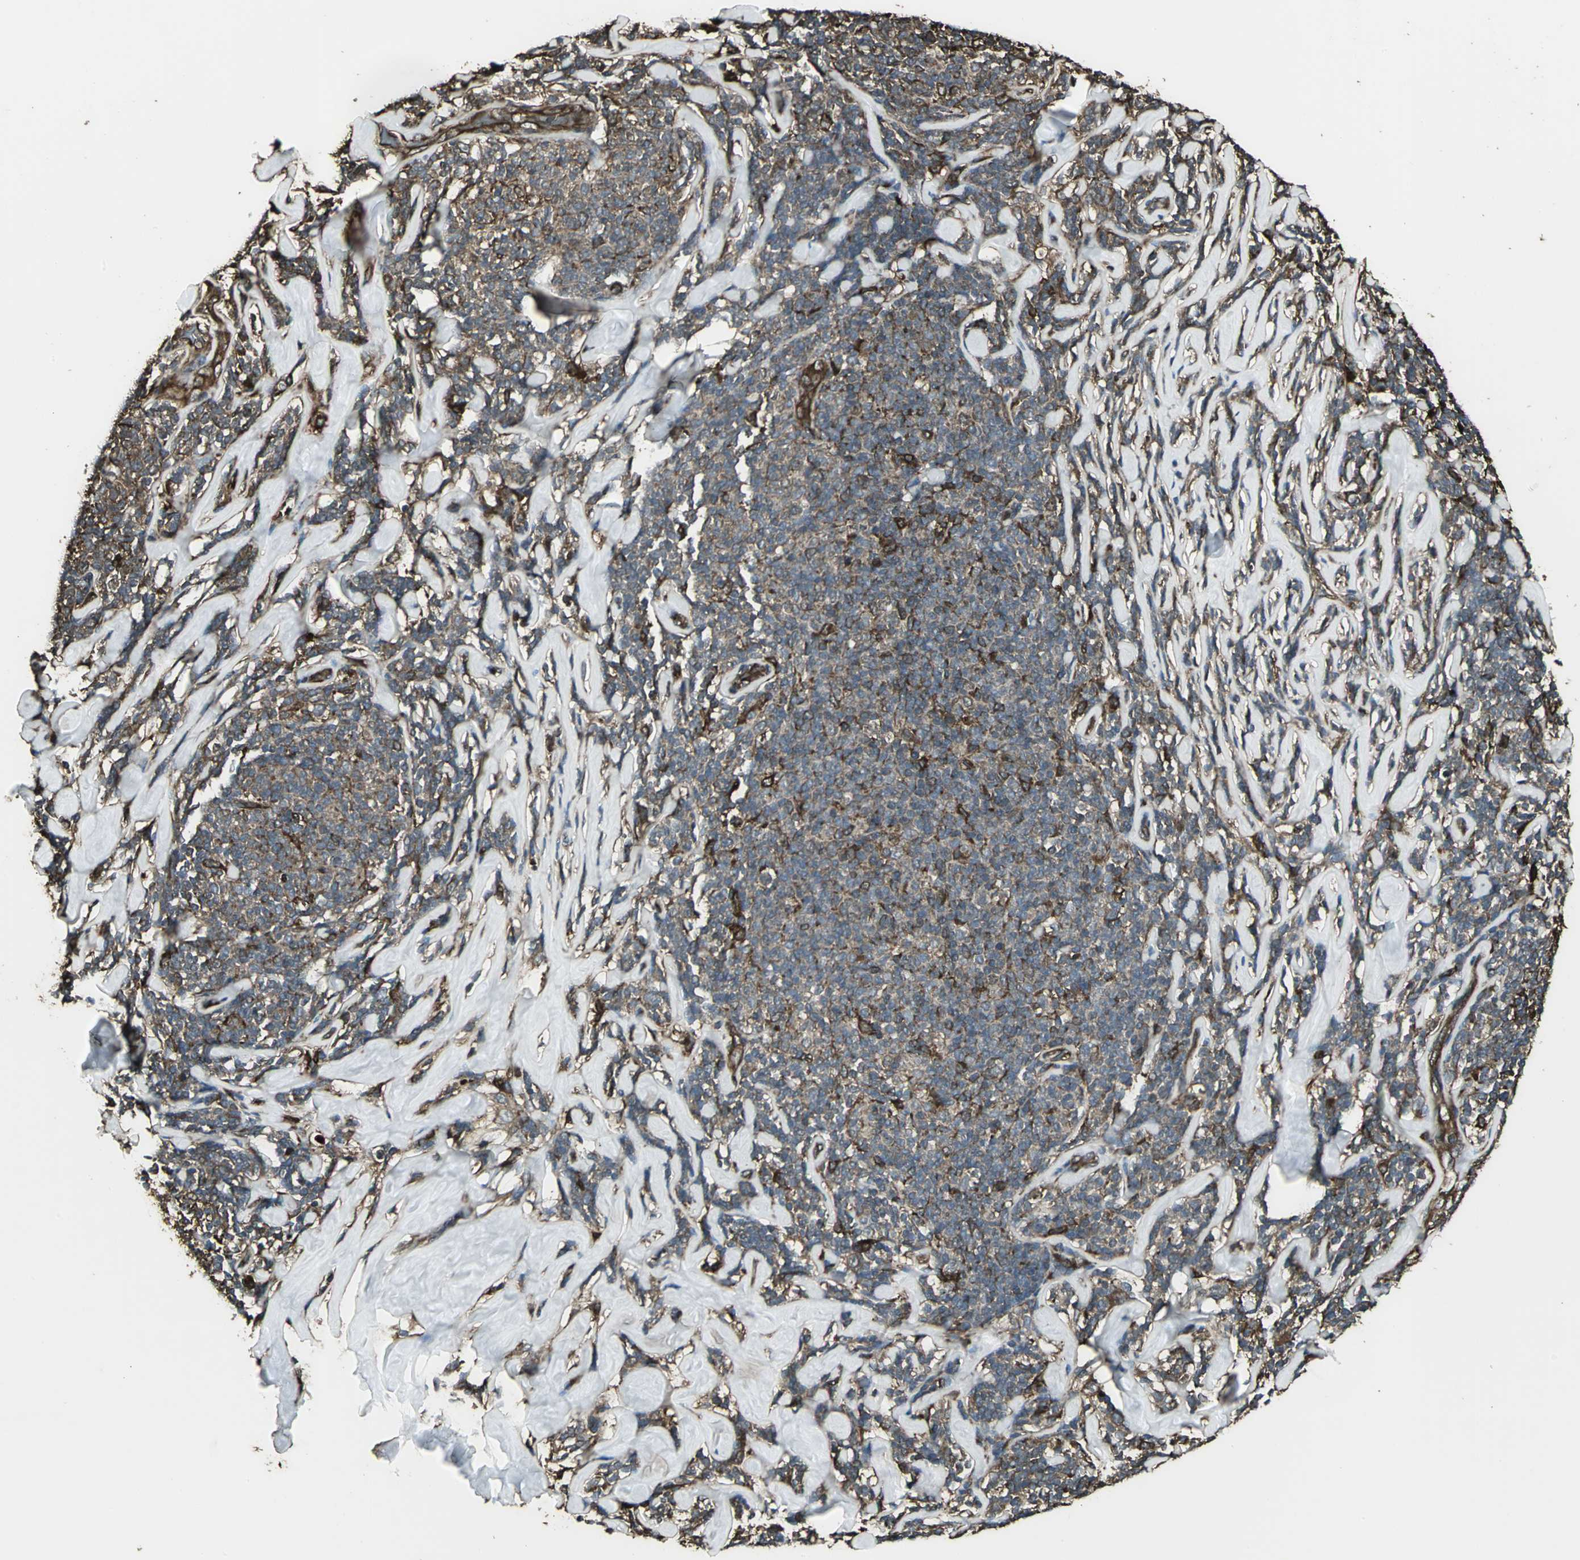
{"staining": {"intensity": "weak", "quantity": ">75%", "location": "cytoplasmic/membranous"}, "tissue": "lymphoma", "cell_type": "Tumor cells", "image_type": "cancer", "snomed": [{"axis": "morphology", "description": "Malignant lymphoma, non-Hodgkin's type, Low grade"}, {"axis": "topography", "description": "Lymph node"}], "caption": "IHC staining of malignant lymphoma, non-Hodgkin's type (low-grade), which demonstrates low levels of weak cytoplasmic/membranous staining in about >75% of tumor cells indicating weak cytoplasmic/membranous protein positivity. The staining was performed using DAB (3,3'-diaminobenzidine) (brown) for protein detection and nuclei were counterstained in hematoxylin (blue).", "gene": "PRXL2B", "patient": {"sex": "female", "age": 56}}